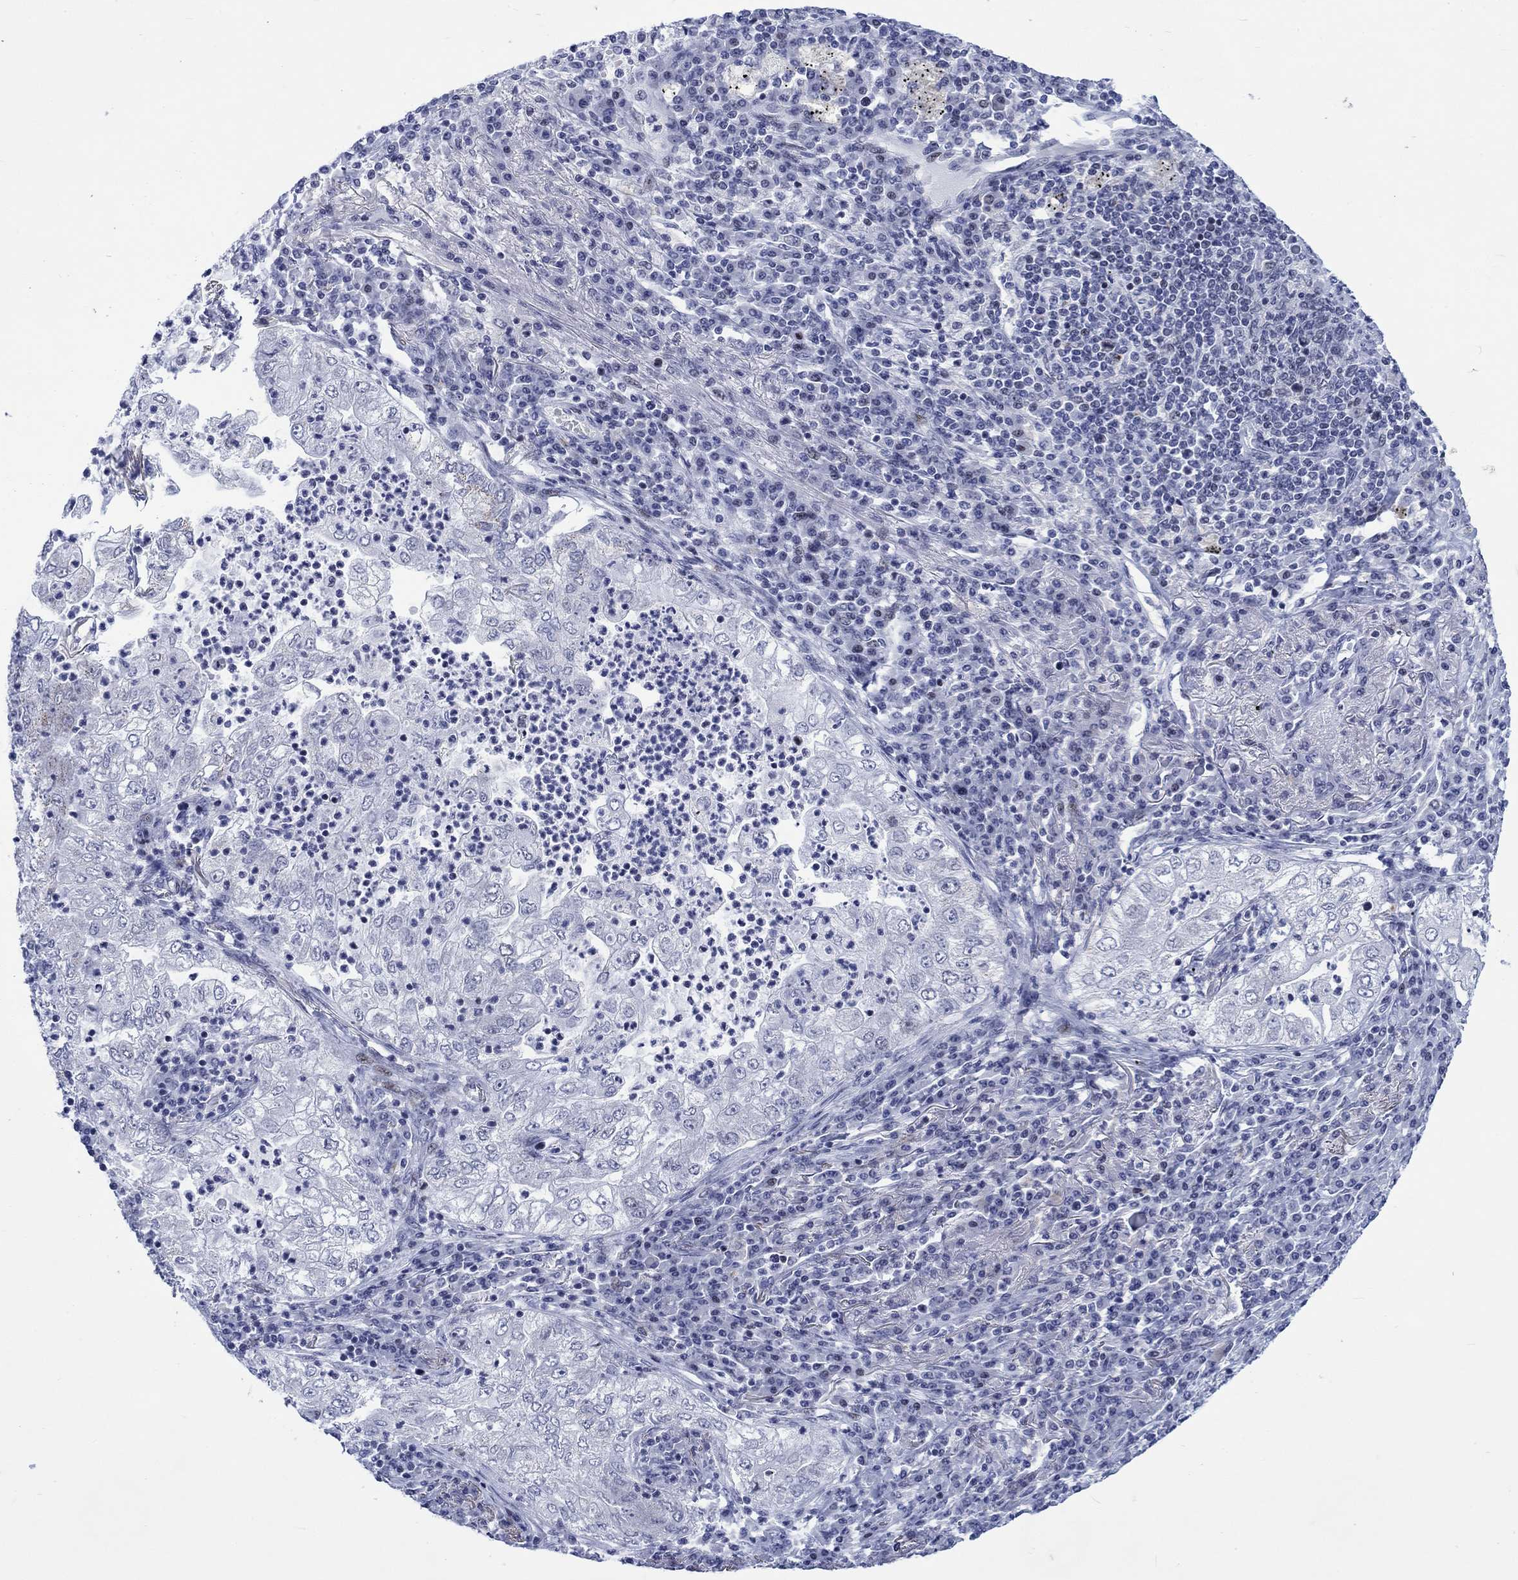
{"staining": {"intensity": "negative", "quantity": "none", "location": "none"}, "tissue": "lung cancer", "cell_type": "Tumor cells", "image_type": "cancer", "snomed": [{"axis": "morphology", "description": "Adenocarcinoma, NOS"}, {"axis": "topography", "description": "Lung"}], "caption": "Tumor cells show no significant positivity in lung adenocarcinoma. The staining is performed using DAB brown chromogen with nuclei counter-stained in using hematoxylin.", "gene": "CDCA2", "patient": {"sex": "female", "age": 73}}